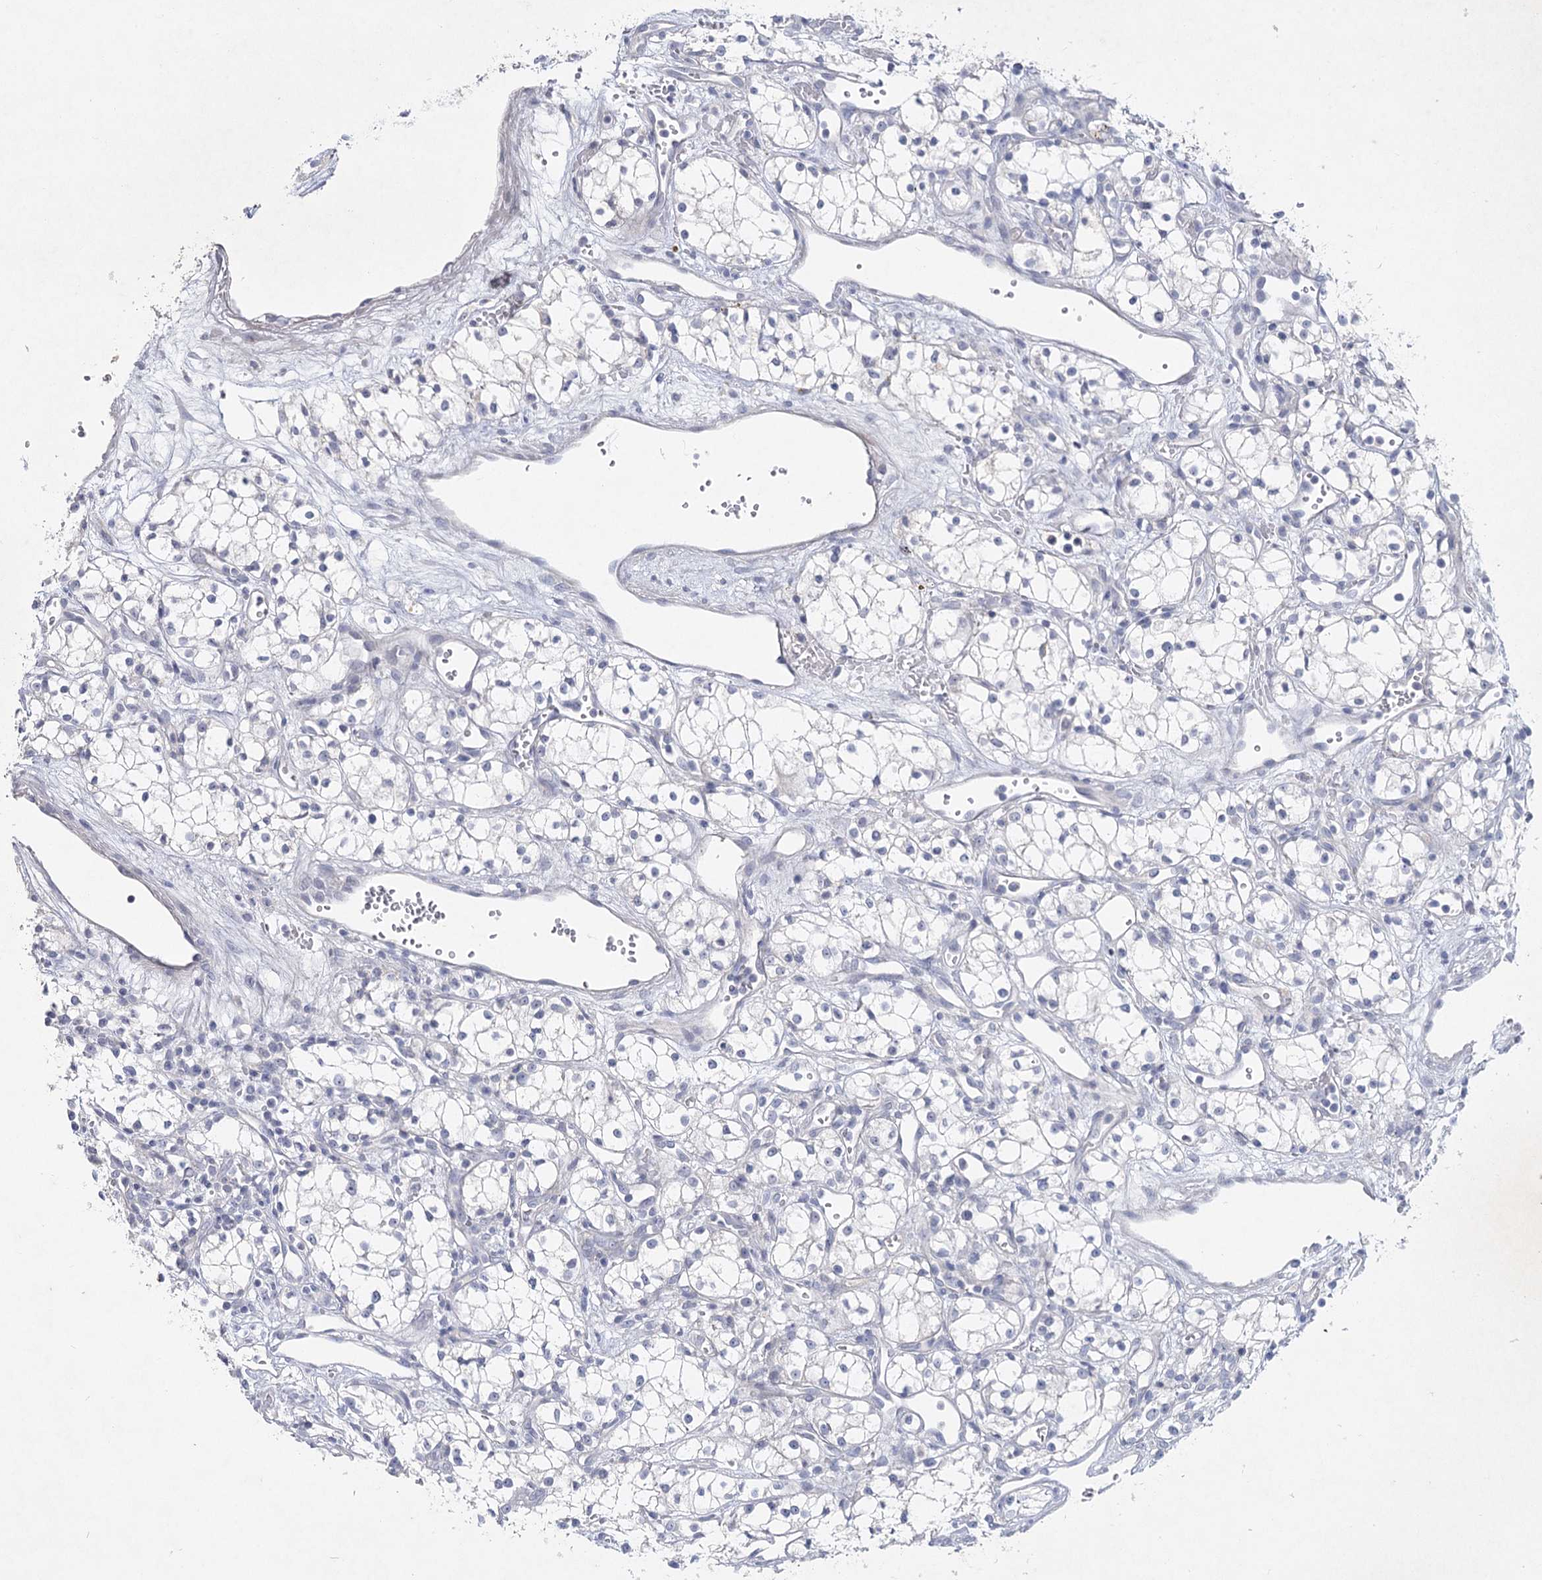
{"staining": {"intensity": "negative", "quantity": "none", "location": "none"}, "tissue": "renal cancer", "cell_type": "Tumor cells", "image_type": "cancer", "snomed": [{"axis": "morphology", "description": "Adenocarcinoma, NOS"}, {"axis": "topography", "description": "Kidney"}], "caption": "Immunohistochemistry of human renal adenocarcinoma exhibits no staining in tumor cells. The staining is performed using DAB (3,3'-diaminobenzidine) brown chromogen with nuclei counter-stained in using hematoxylin.", "gene": "MAP3K13", "patient": {"sex": "male", "age": 59}}